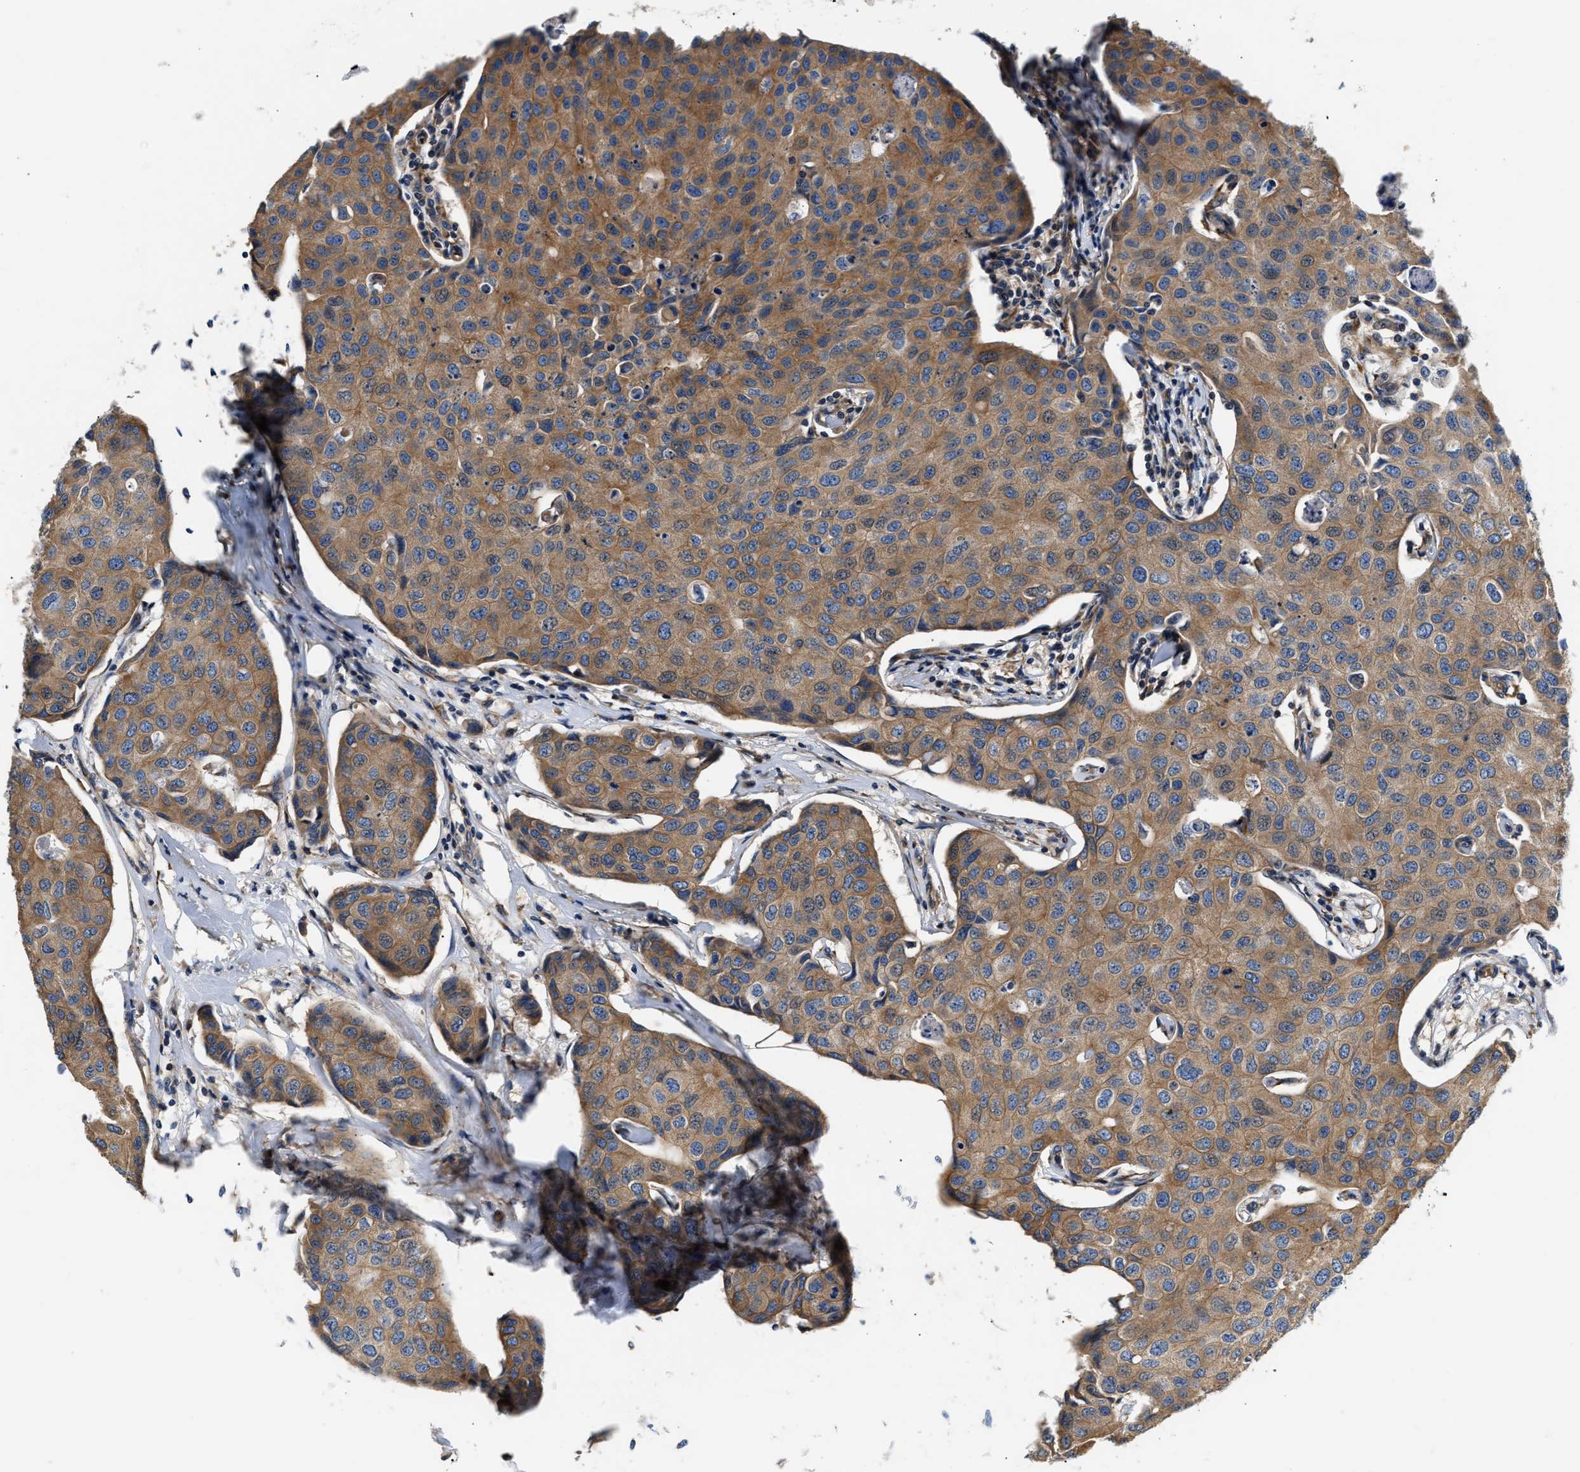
{"staining": {"intensity": "moderate", "quantity": ">75%", "location": "cytoplasmic/membranous"}, "tissue": "breast cancer", "cell_type": "Tumor cells", "image_type": "cancer", "snomed": [{"axis": "morphology", "description": "Duct carcinoma"}, {"axis": "topography", "description": "Breast"}], "caption": "Moderate cytoplasmic/membranous protein expression is appreciated in about >75% of tumor cells in breast infiltrating ductal carcinoma.", "gene": "TEX2", "patient": {"sex": "female", "age": 80}}